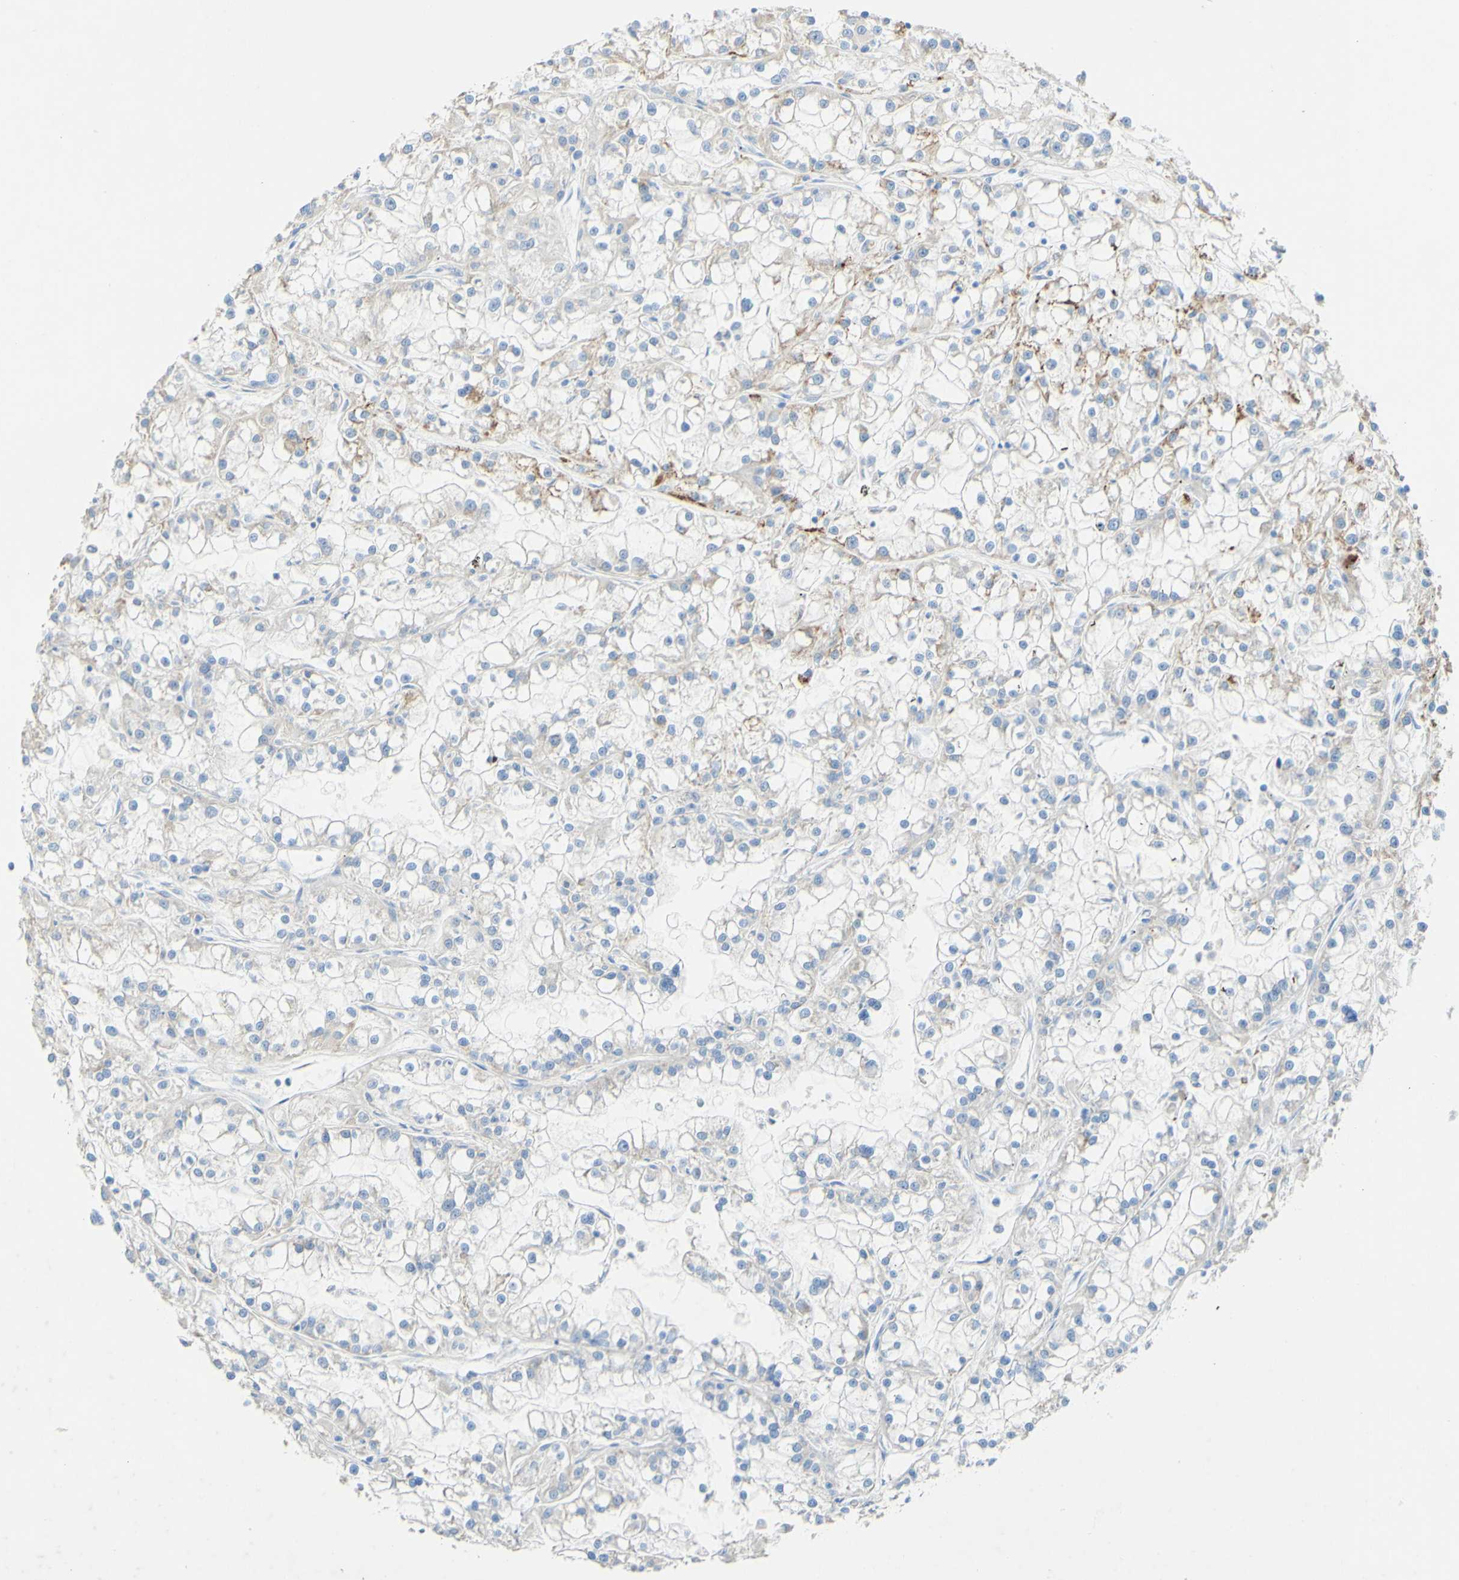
{"staining": {"intensity": "moderate", "quantity": "<25%", "location": "cytoplasmic/membranous"}, "tissue": "renal cancer", "cell_type": "Tumor cells", "image_type": "cancer", "snomed": [{"axis": "morphology", "description": "Adenocarcinoma, NOS"}, {"axis": "topography", "description": "Kidney"}], "caption": "Brown immunohistochemical staining in renal cancer (adenocarcinoma) displays moderate cytoplasmic/membranous positivity in about <25% of tumor cells.", "gene": "FGF4", "patient": {"sex": "female", "age": 52}}